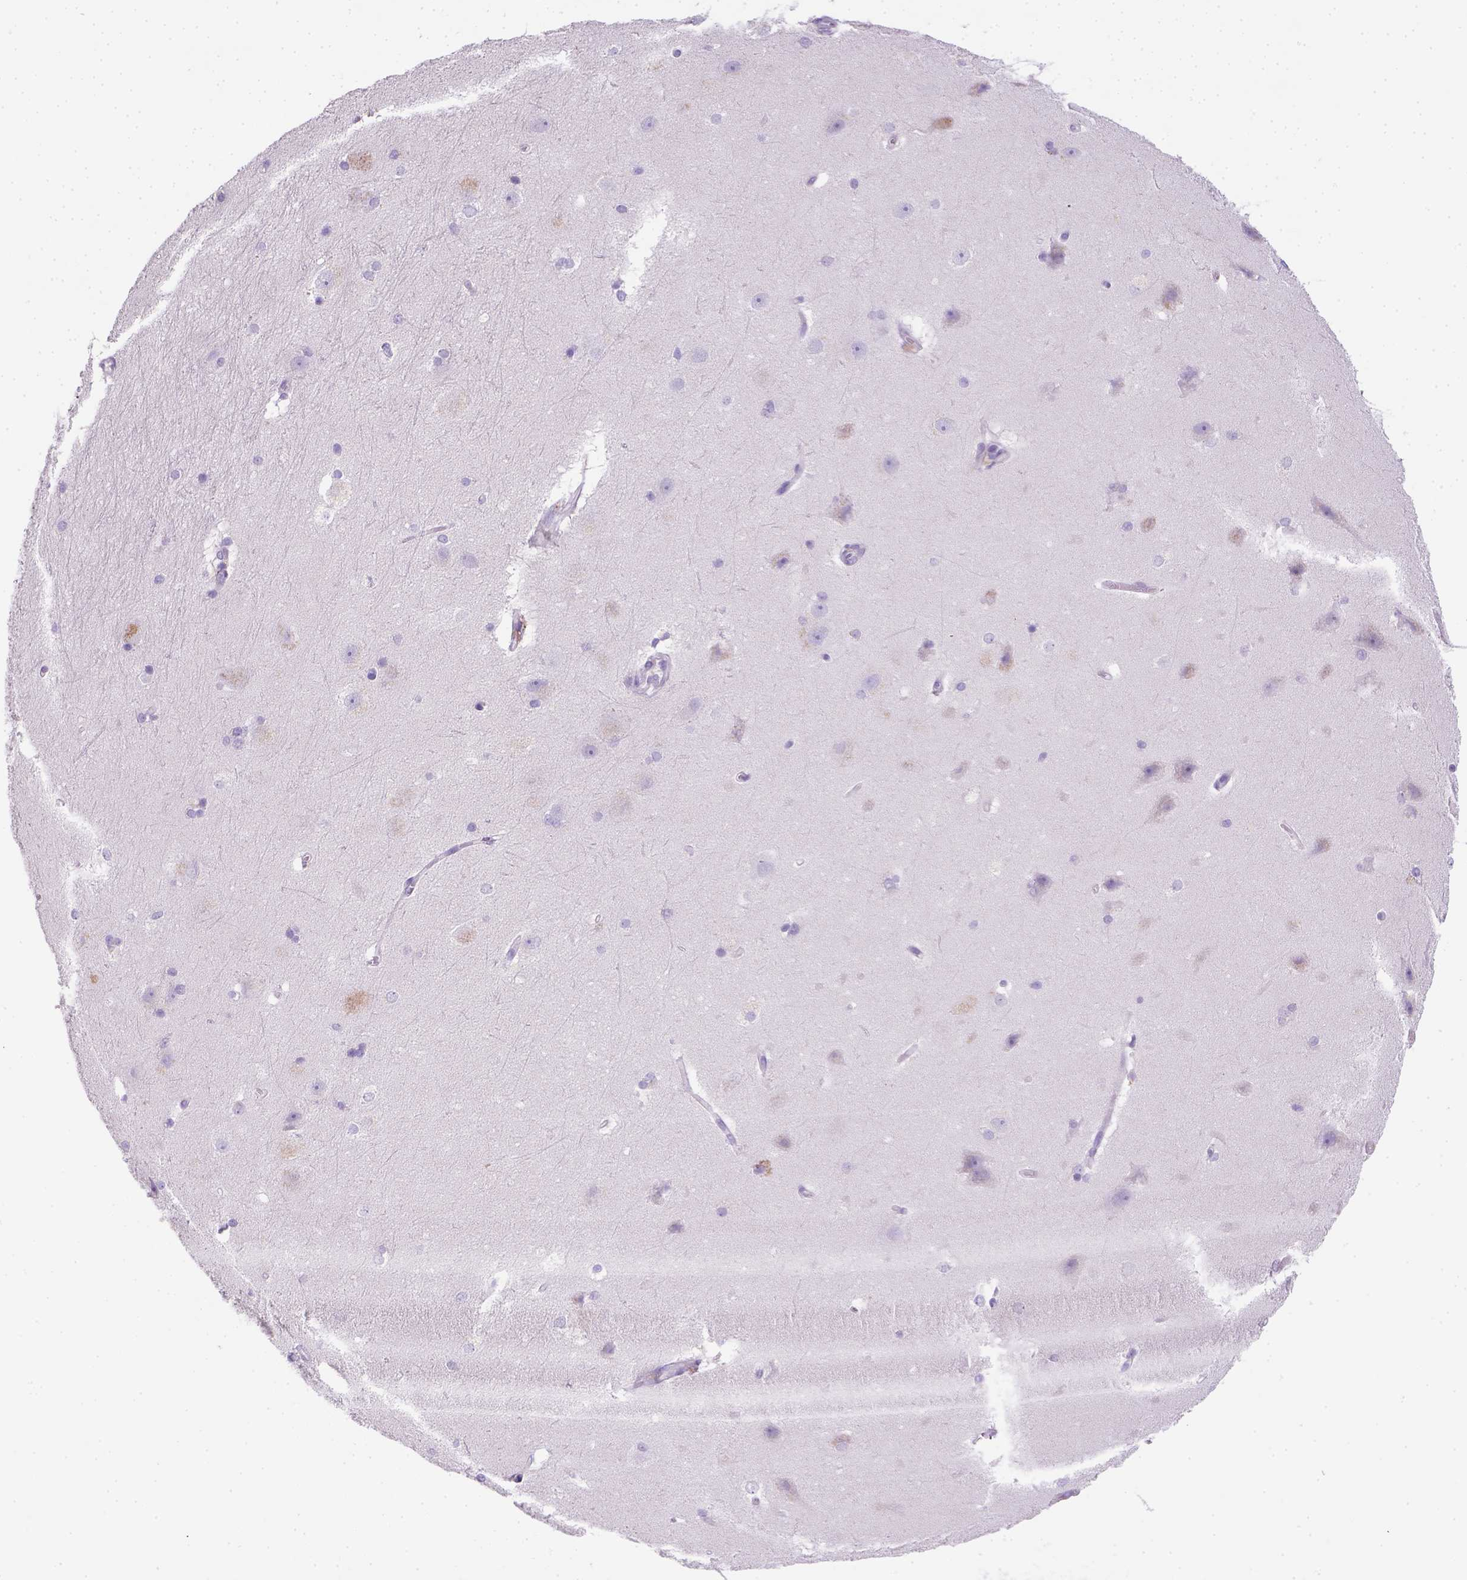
{"staining": {"intensity": "negative", "quantity": "none", "location": "none"}, "tissue": "hippocampus", "cell_type": "Glial cells", "image_type": "normal", "snomed": [{"axis": "morphology", "description": "Normal tissue, NOS"}, {"axis": "topography", "description": "Cerebral cortex"}, {"axis": "topography", "description": "Hippocampus"}], "caption": "Protein analysis of benign hippocampus displays no significant expression in glial cells.", "gene": "KRT71", "patient": {"sex": "female", "age": 19}}